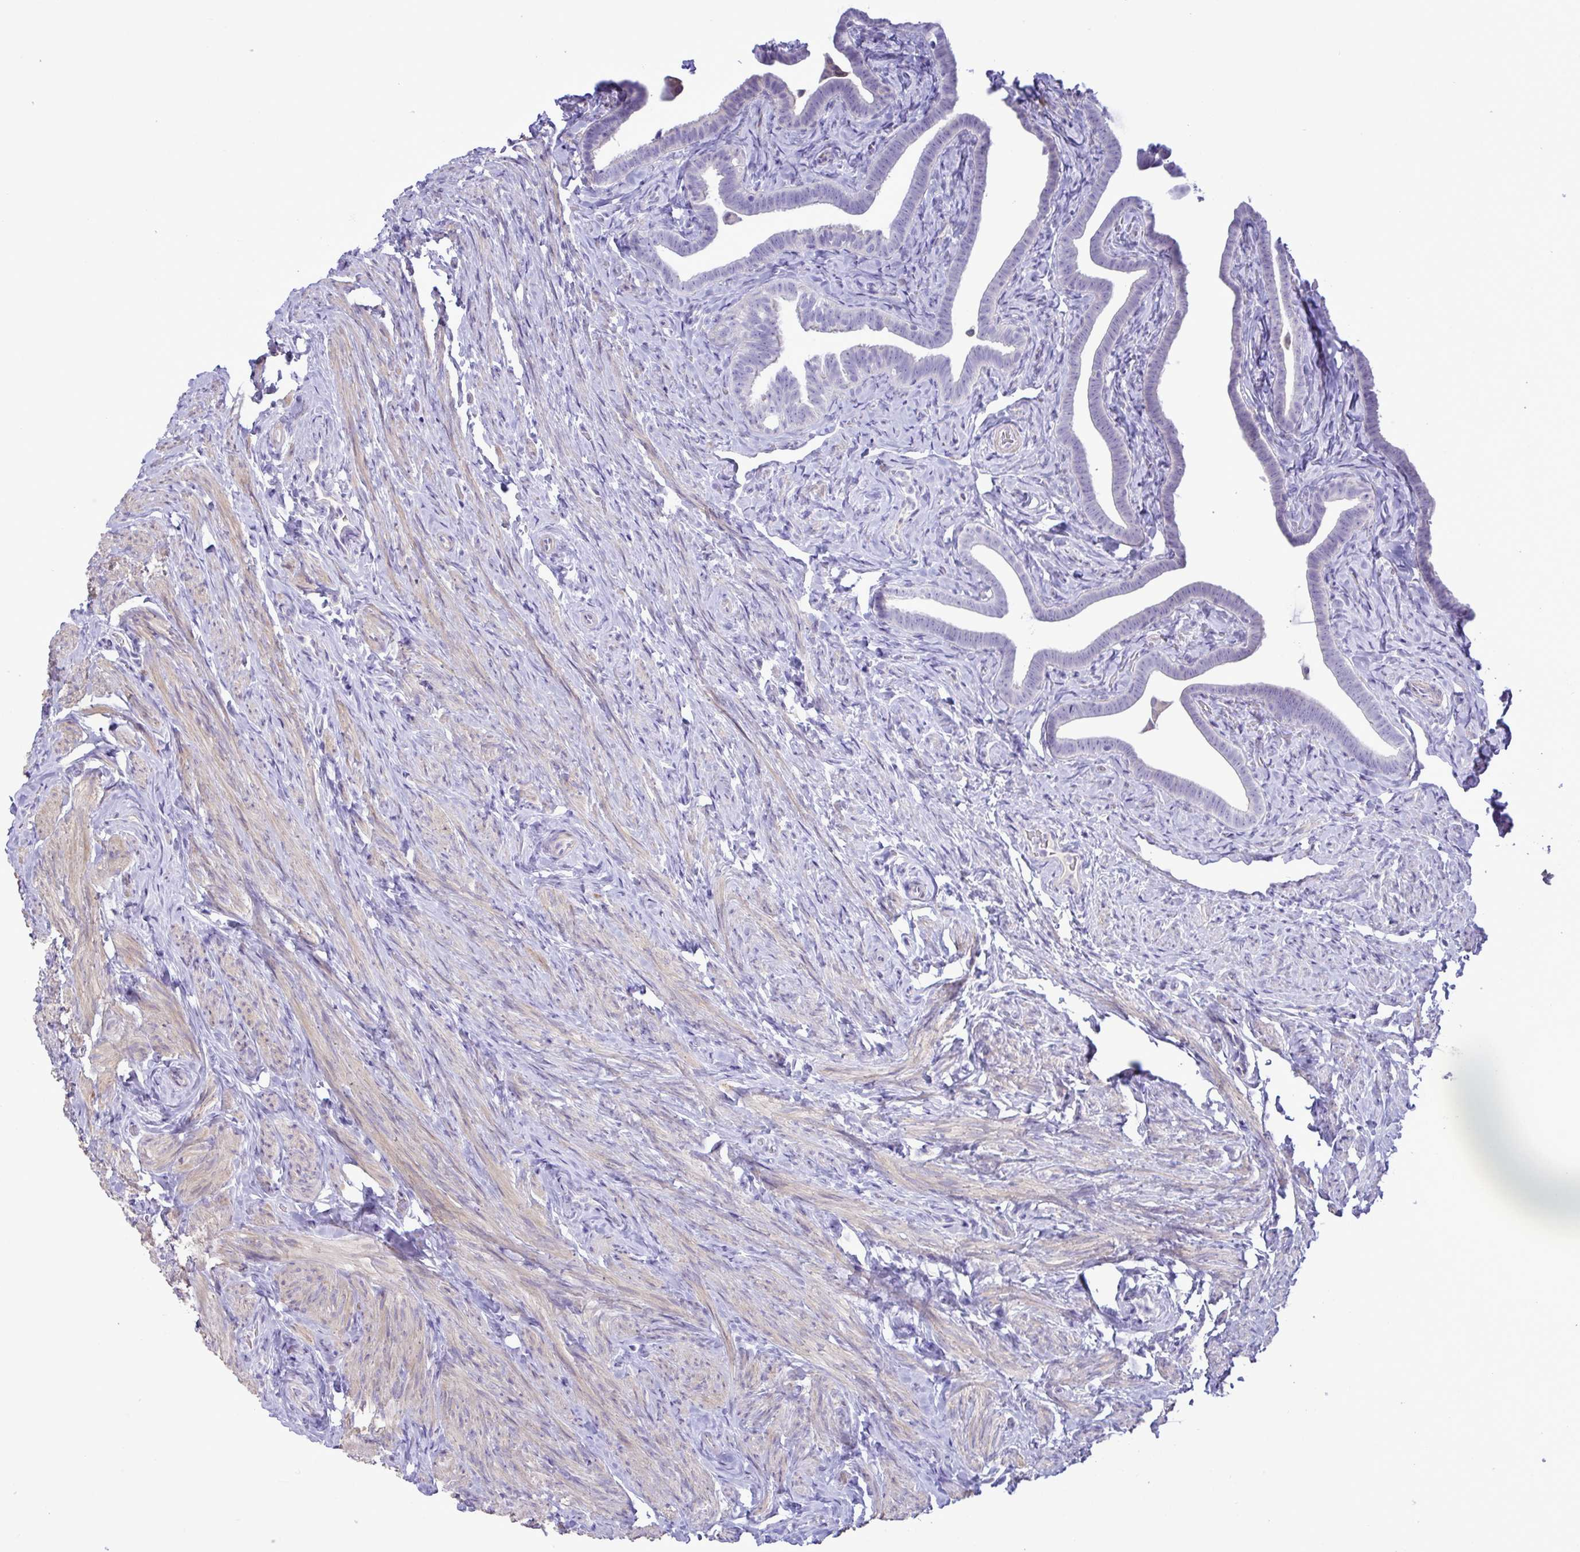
{"staining": {"intensity": "negative", "quantity": "none", "location": "none"}, "tissue": "fallopian tube", "cell_type": "Glandular cells", "image_type": "normal", "snomed": [{"axis": "morphology", "description": "Normal tissue, NOS"}, {"axis": "topography", "description": "Fallopian tube"}], "caption": "This is a photomicrograph of IHC staining of unremarkable fallopian tube, which shows no expression in glandular cells. (DAB (3,3'-diaminobenzidine) IHC, high magnification).", "gene": "FAM86B1", "patient": {"sex": "female", "age": 69}}